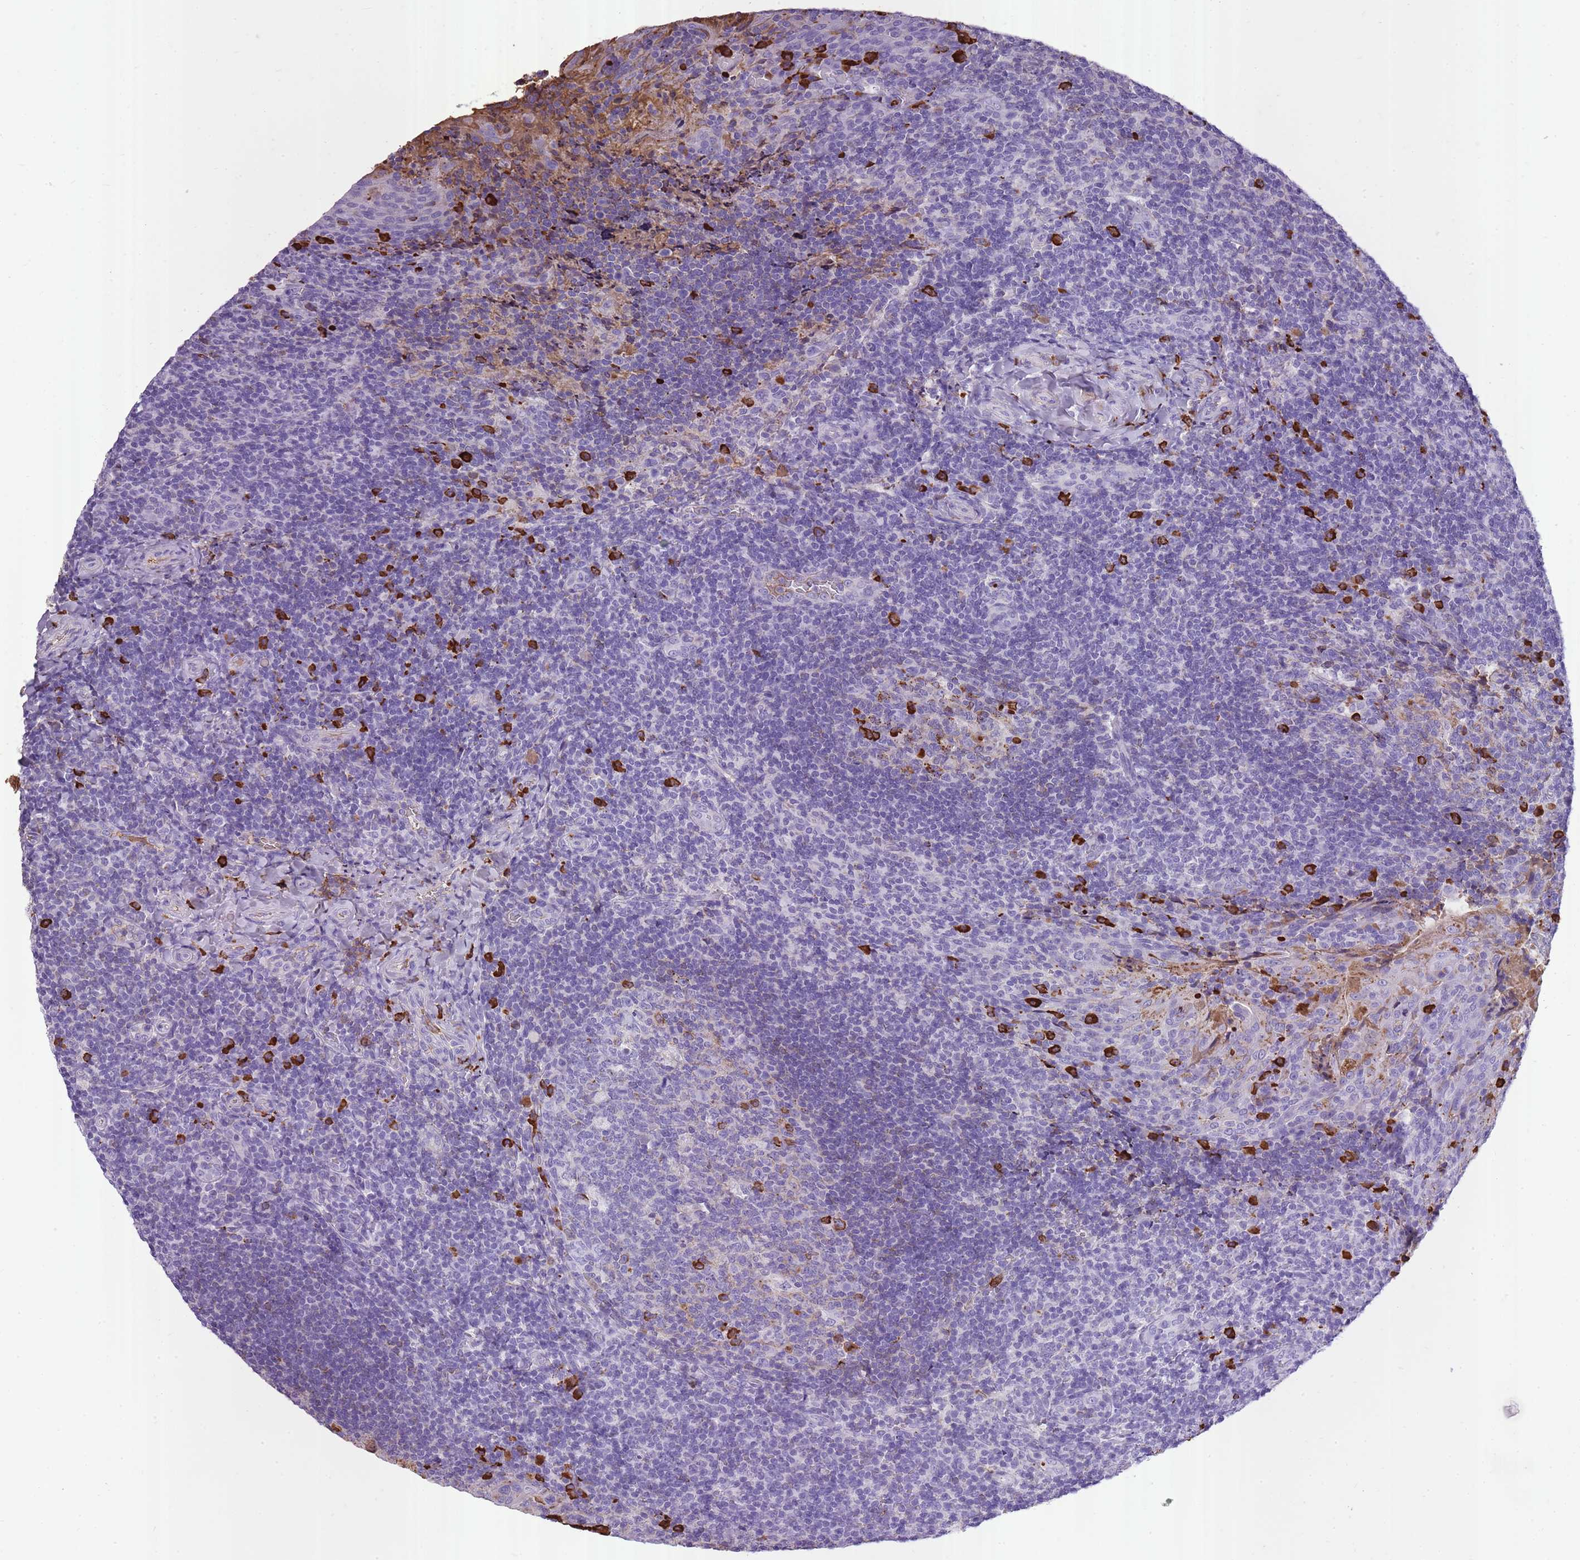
{"staining": {"intensity": "strong", "quantity": "<25%", "location": "cytoplasmic/membranous"}, "tissue": "tonsil", "cell_type": "Germinal center cells", "image_type": "normal", "snomed": [{"axis": "morphology", "description": "Normal tissue, NOS"}, {"axis": "topography", "description": "Tonsil"}], "caption": "IHC image of benign human tonsil stained for a protein (brown), which reveals medium levels of strong cytoplasmic/membranous staining in approximately <25% of germinal center cells.", "gene": "IGKV1", "patient": {"sex": "male", "age": 17}}